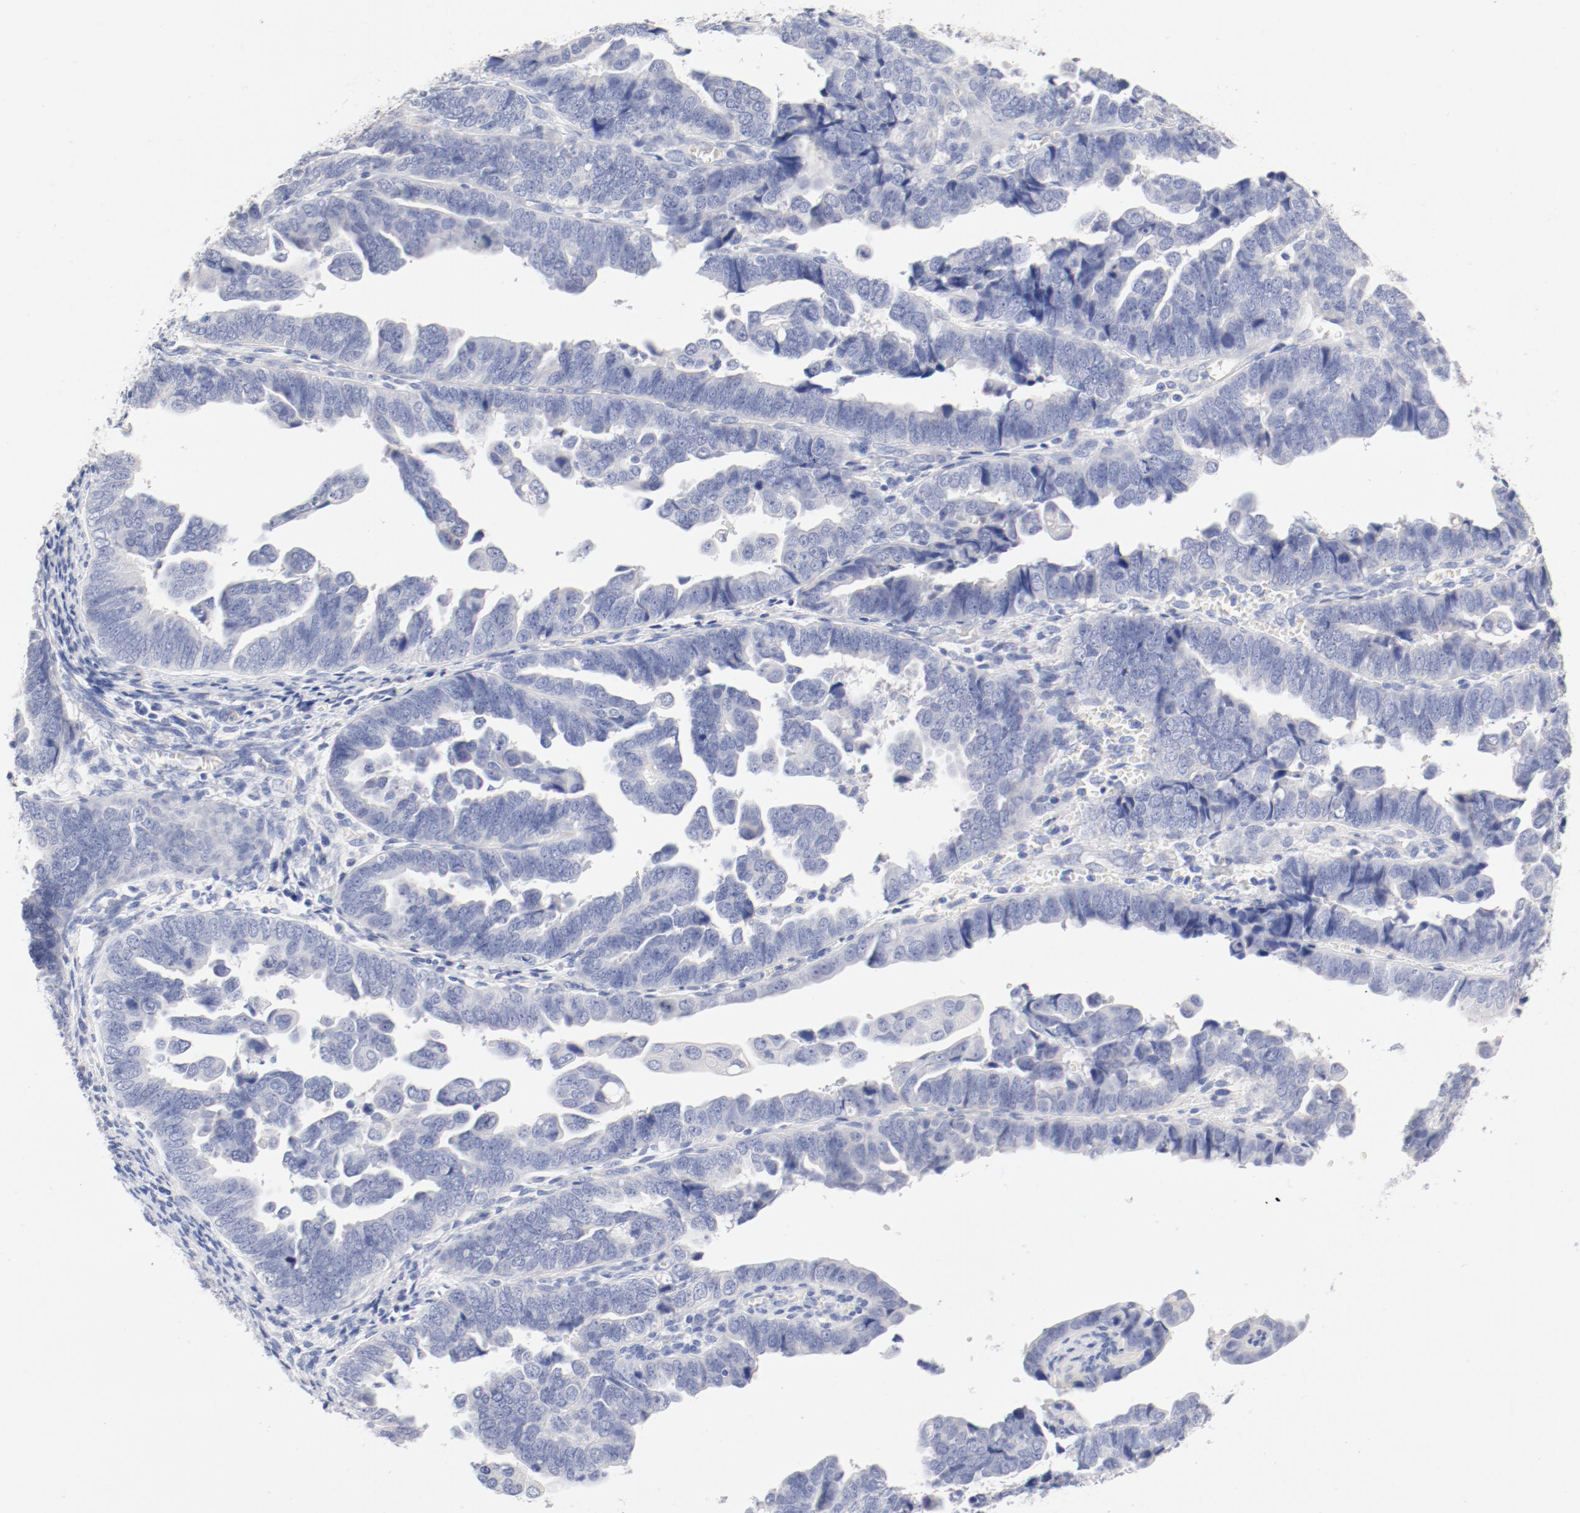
{"staining": {"intensity": "negative", "quantity": "none", "location": "none"}, "tissue": "endometrial cancer", "cell_type": "Tumor cells", "image_type": "cancer", "snomed": [{"axis": "morphology", "description": "Adenocarcinoma, NOS"}, {"axis": "topography", "description": "Endometrium"}], "caption": "Tumor cells are negative for protein expression in human endometrial cancer. Nuclei are stained in blue.", "gene": "HOMER1", "patient": {"sex": "female", "age": 75}}